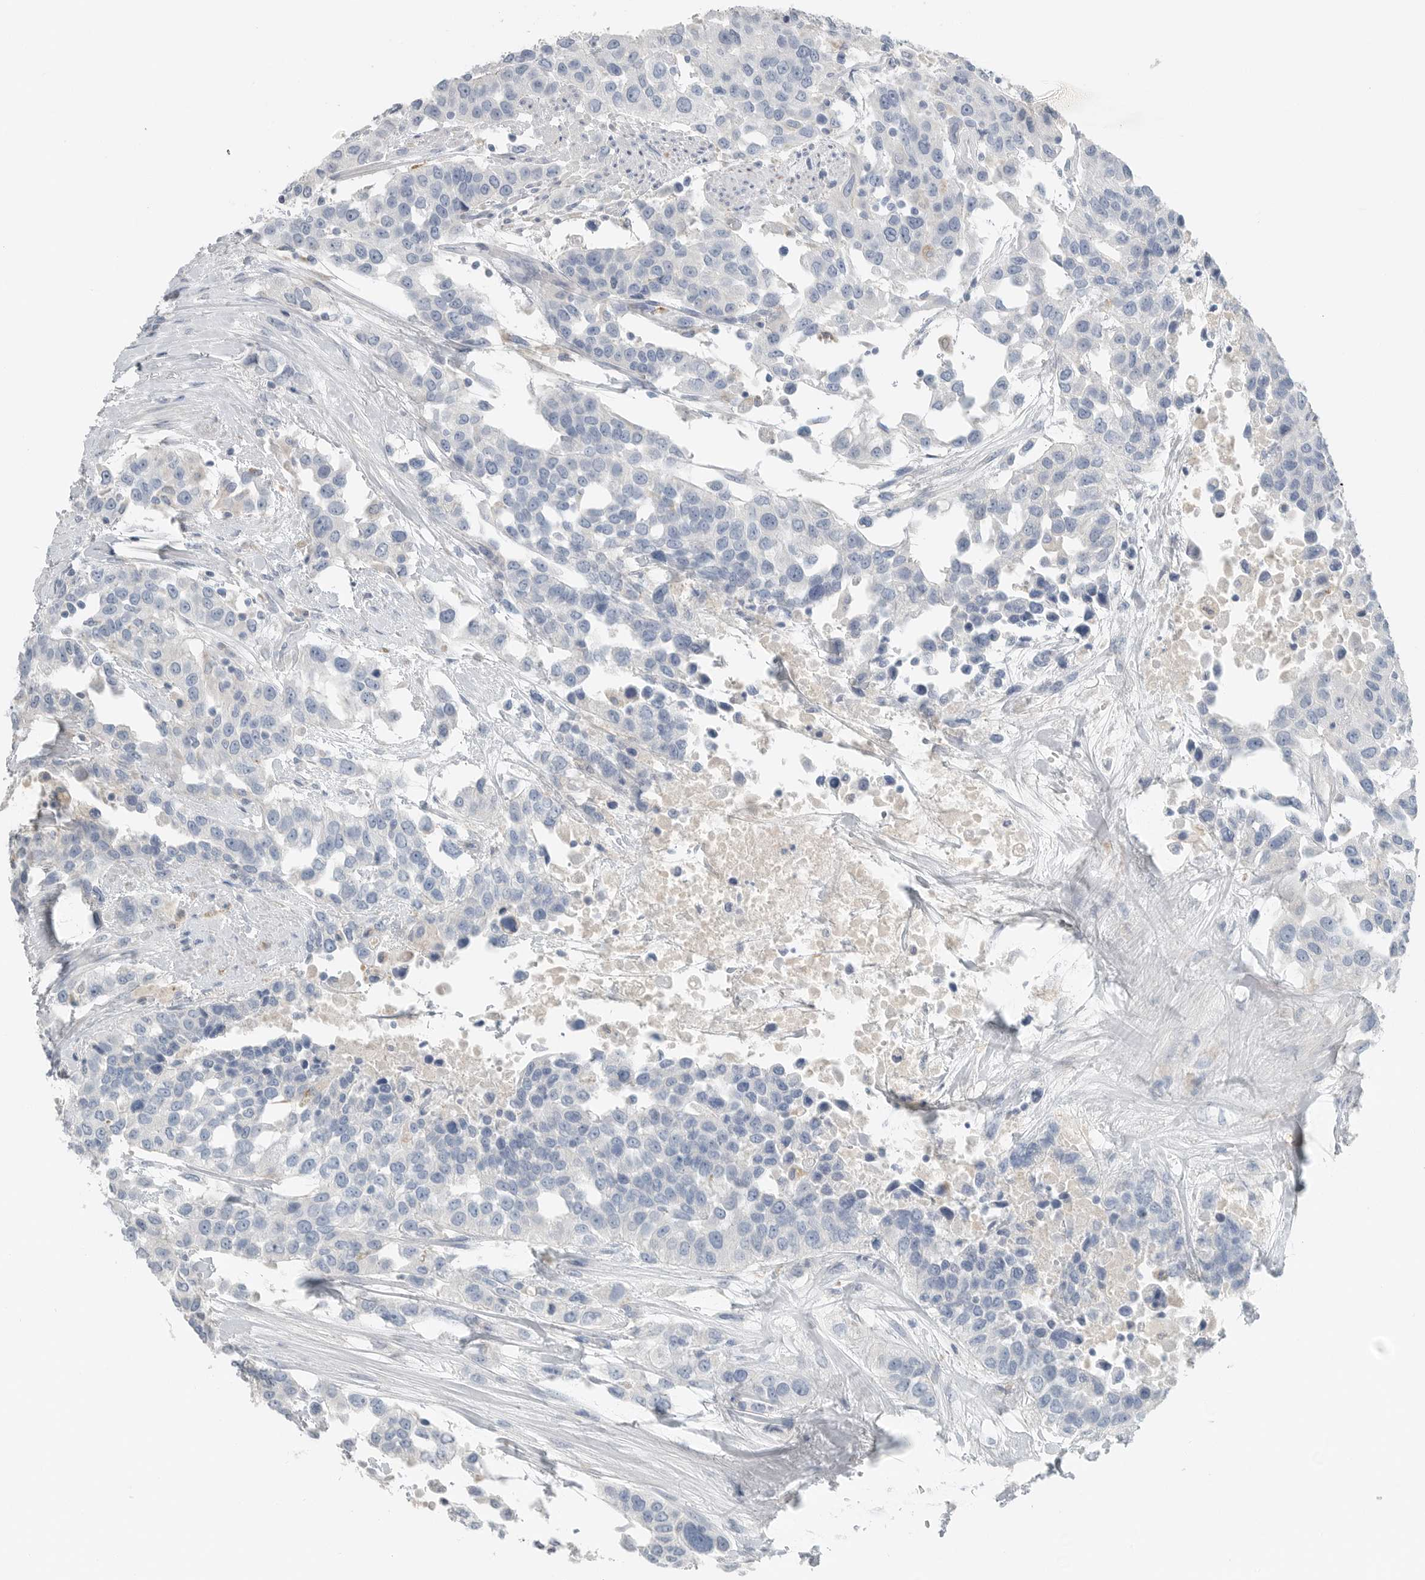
{"staining": {"intensity": "negative", "quantity": "none", "location": "none"}, "tissue": "urothelial cancer", "cell_type": "Tumor cells", "image_type": "cancer", "snomed": [{"axis": "morphology", "description": "Urothelial carcinoma, High grade"}, {"axis": "topography", "description": "Urinary bladder"}], "caption": "Urothelial cancer stained for a protein using immunohistochemistry (IHC) exhibits no positivity tumor cells.", "gene": "SERPINB7", "patient": {"sex": "female", "age": 80}}